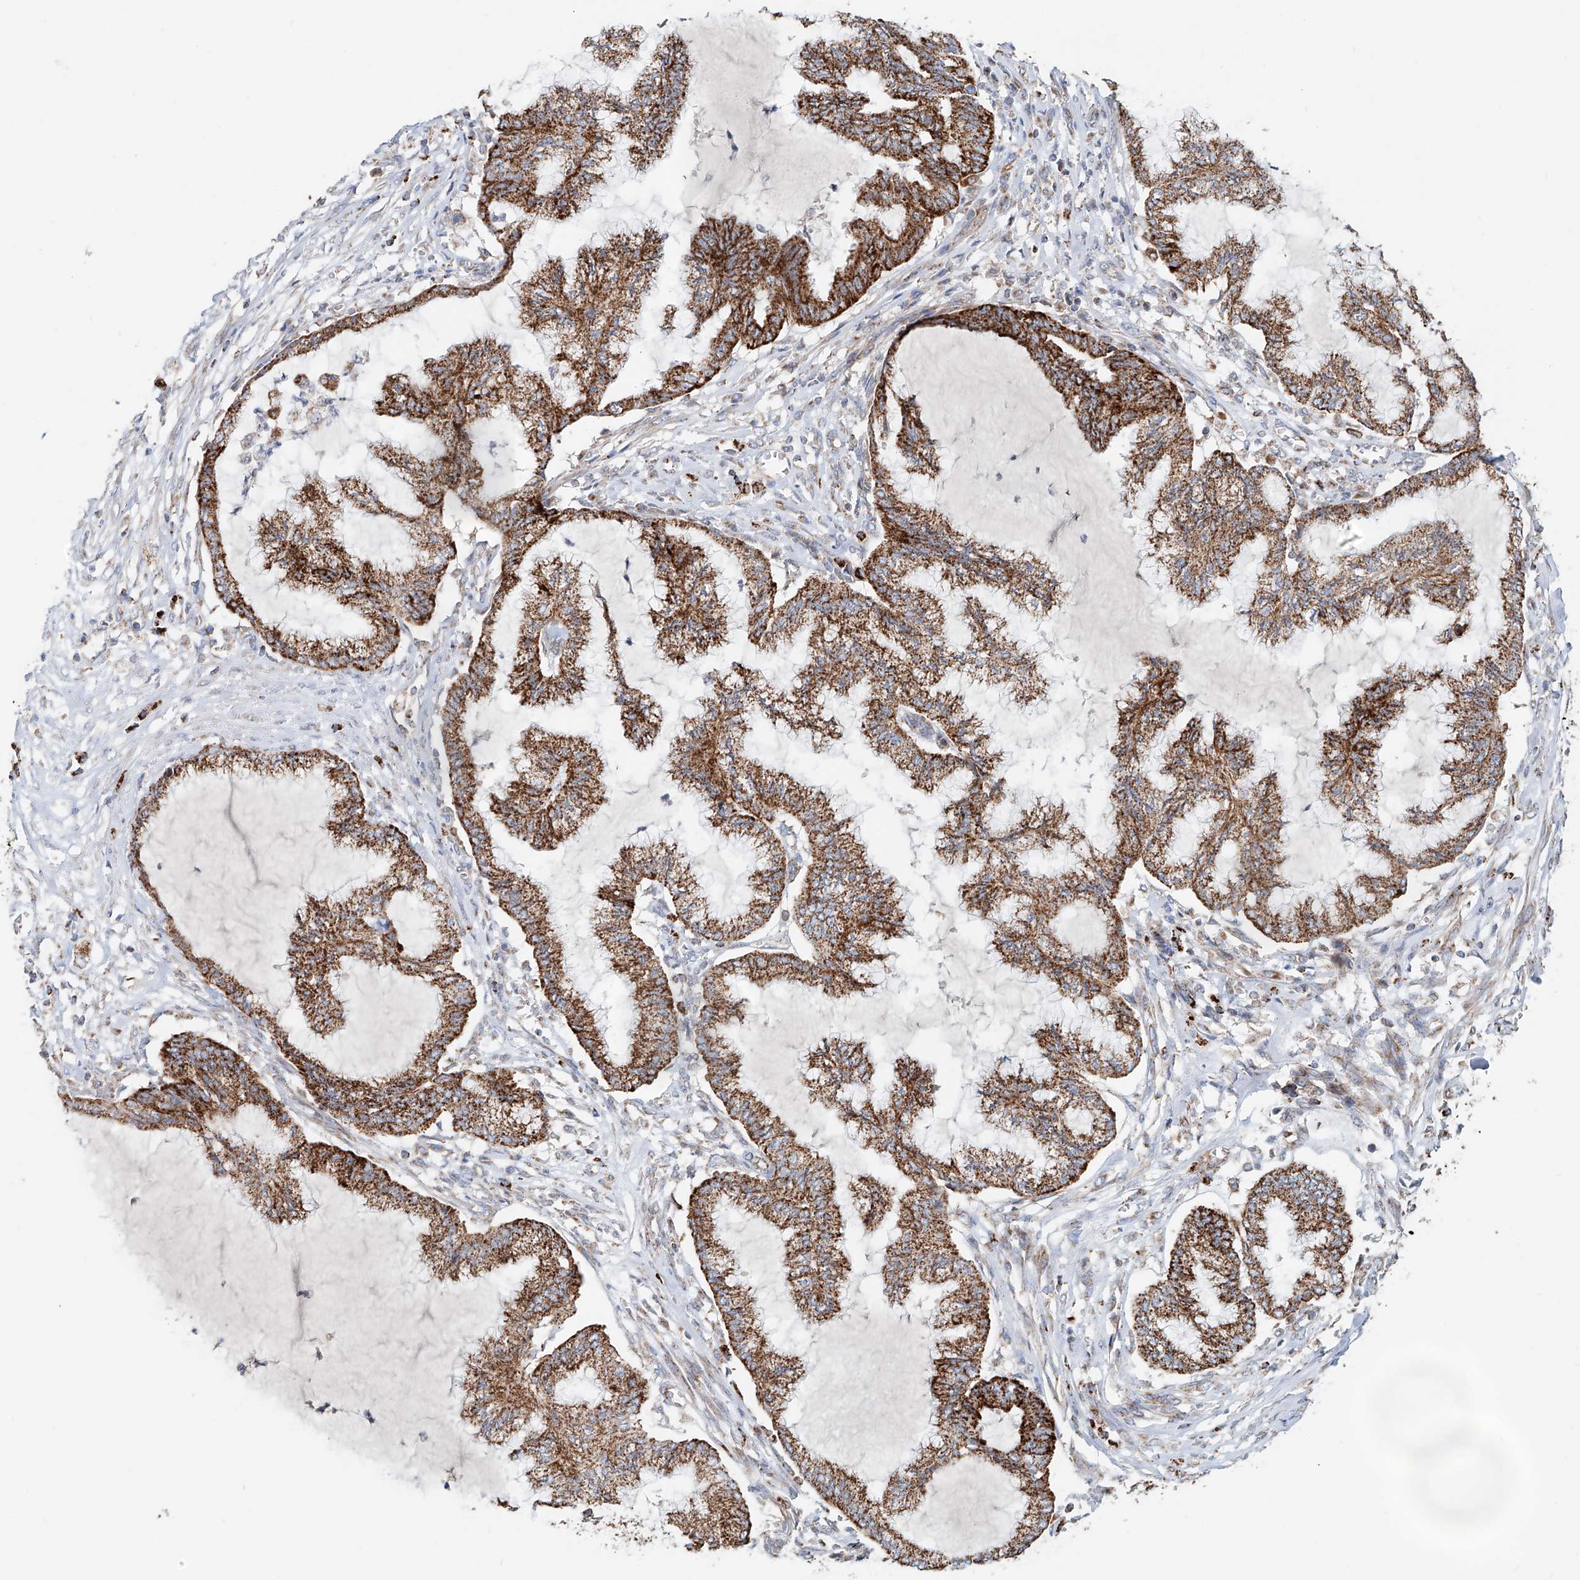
{"staining": {"intensity": "strong", "quantity": ">75%", "location": "cytoplasmic/membranous"}, "tissue": "endometrial cancer", "cell_type": "Tumor cells", "image_type": "cancer", "snomed": [{"axis": "morphology", "description": "Adenocarcinoma, NOS"}, {"axis": "topography", "description": "Endometrium"}], "caption": "Protein analysis of endometrial cancer tissue demonstrates strong cytoplasmic/membranous expression in about >75% of tumor cells.", "gene": "CARD10", "patient": {"sex": "female", "age": 86}}